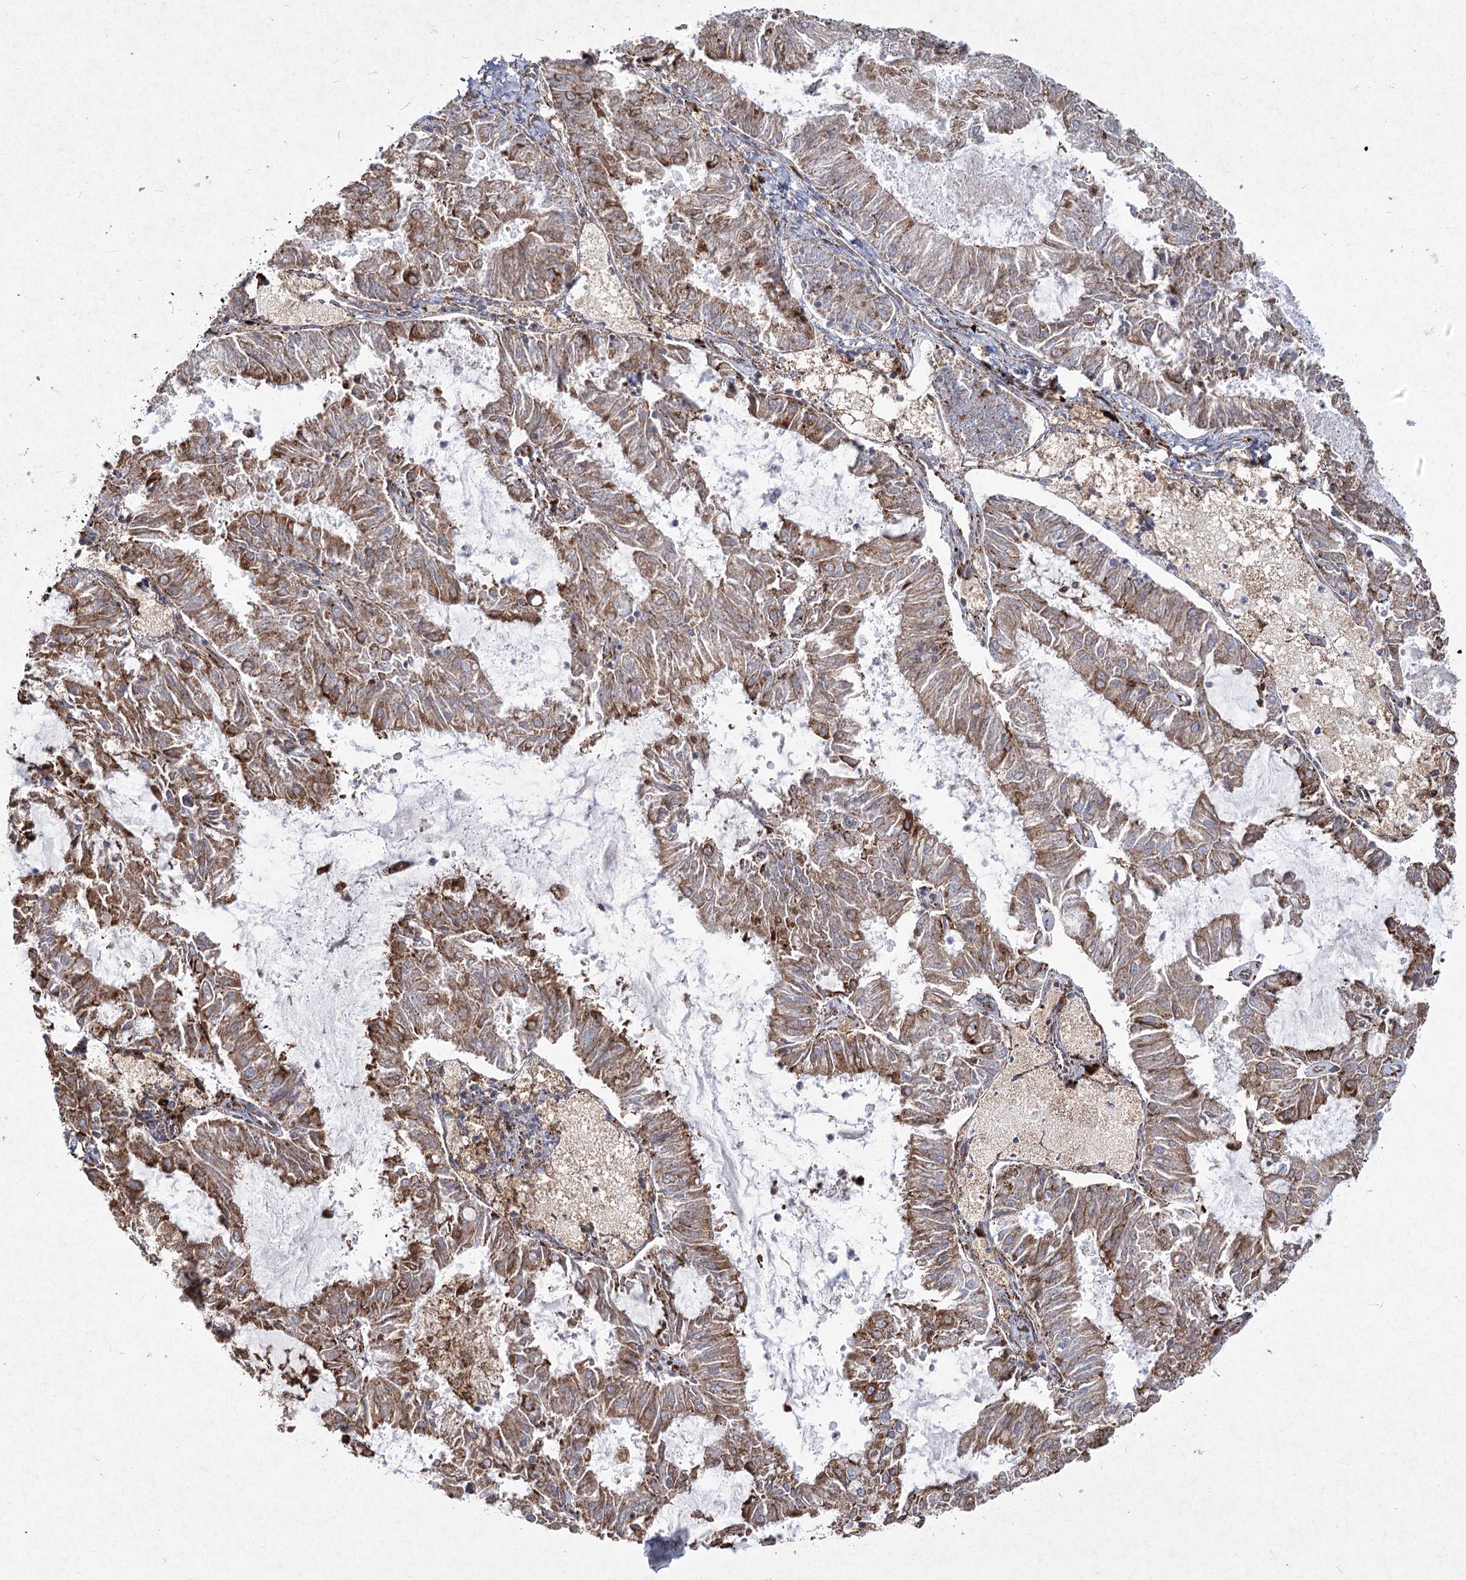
{"staining": {"intensity": "moderate", "quantity": ">75%", "location": "cytoplasmic/membranous"}, "tissue": "endometrial cancer", "cell_type": "Tumor cells", "image_type": "cancer", "snomed": [{"axis": "morphology", "description": "Adenocarcinoma, NOS"}, {"axis": "topography", "description": "Endometrium"}], "caption": "Immunohistochemistry (IHC) staining of endometrial cancer (adenocarcinoma), which displays medium levels of moderate cytoplasmic/membranous positivity in approximately >75% of tumor cells indicating moderate cytoplasmic/membranous protein staining. The staining was performed using DAB (3,3'-diaminobenzidine) (brown) for protein detection and nuclei were counterstained in hematoxylin (blue).", "gene": "NHLRC2", "patient": {"sex": "female", "age": 57}}